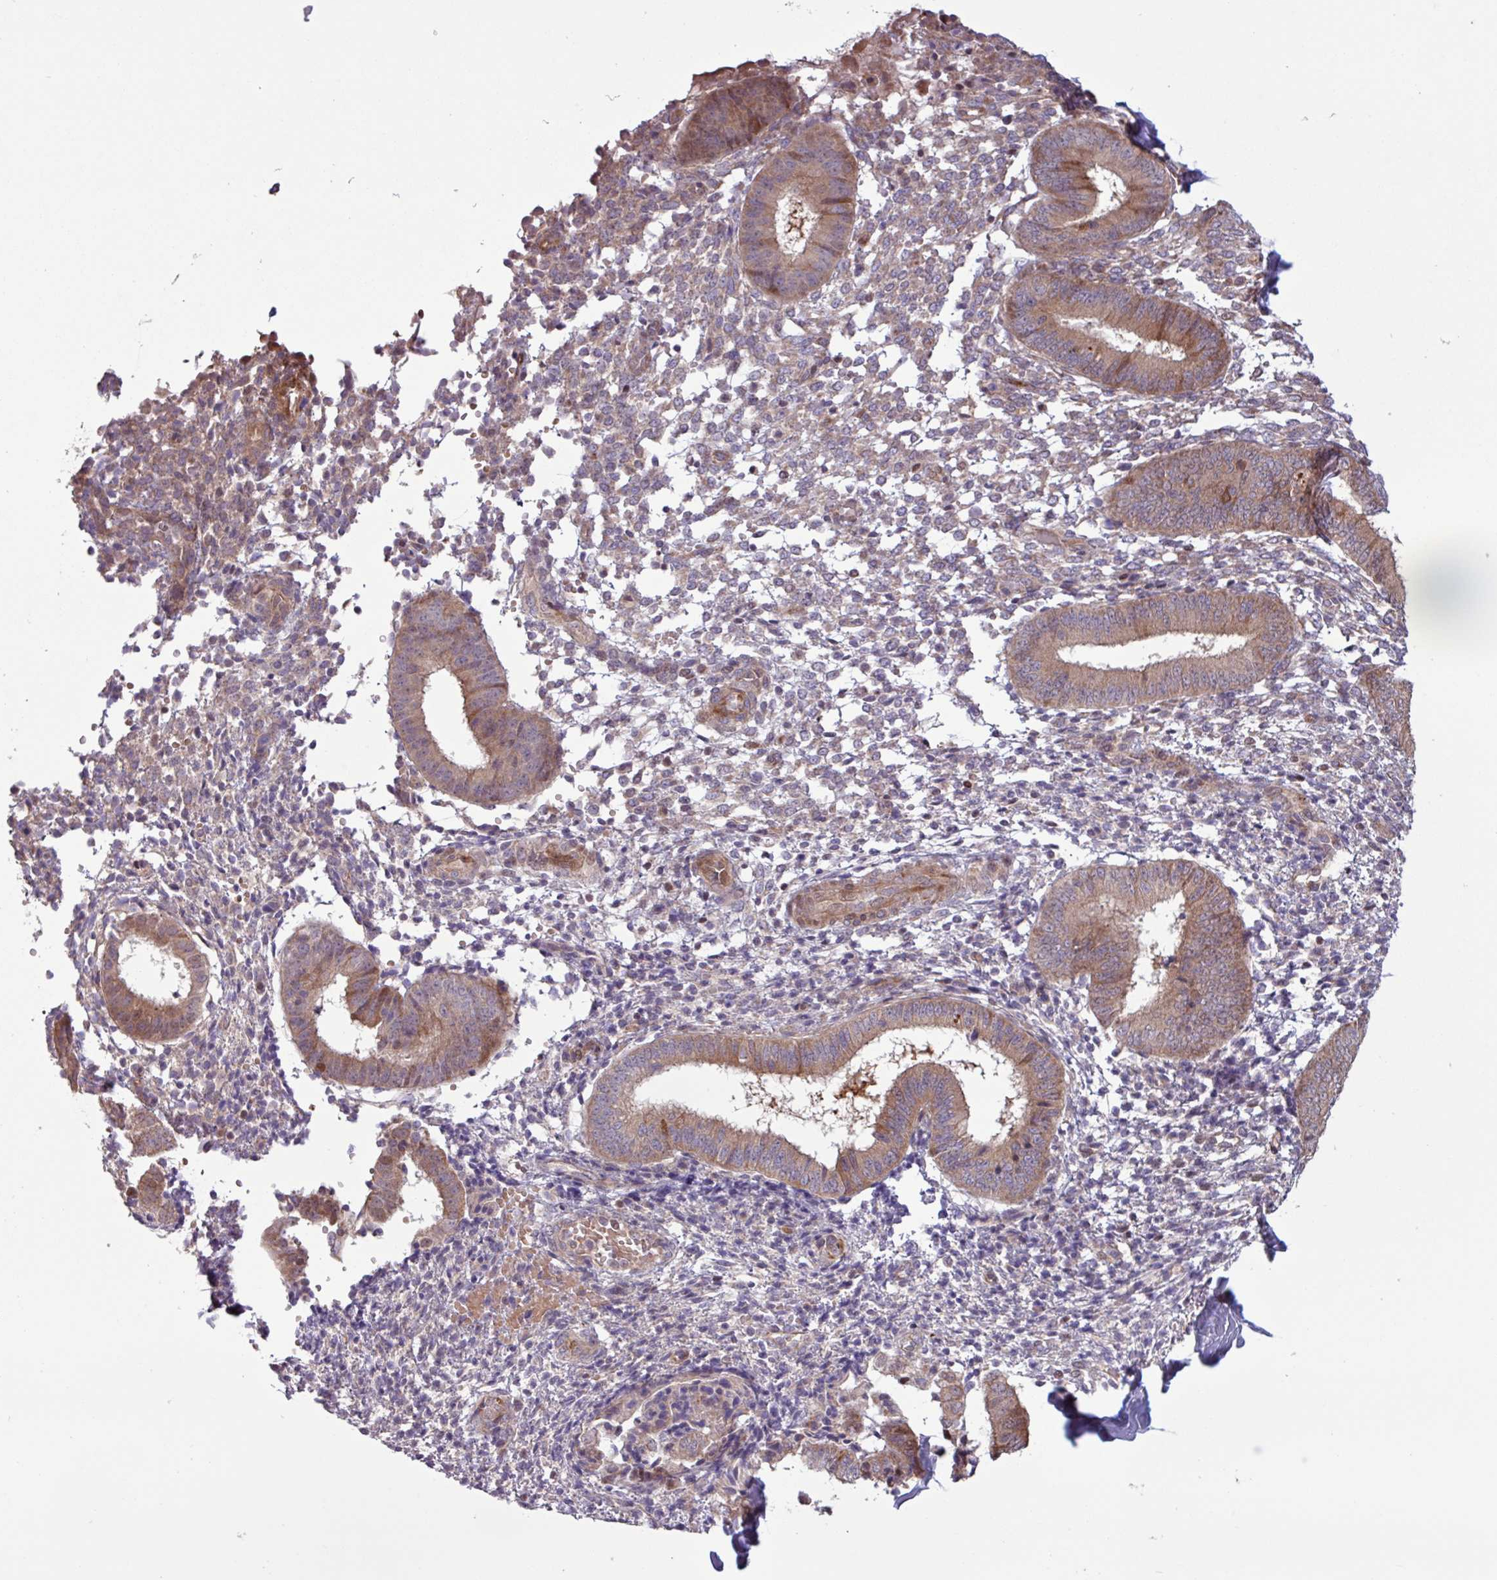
{"staining": {"intensity": "weak", "quantity": "<25%", "location": "cytoplasmic/membranous"}, "tissue": "endometrium", "cell_type": "Cells in endometrial stroma", "image_type": "normal", "snomed": [{"axis": "morphology", "description": "Normal tissue, NOS"}, {"axis": "topography", "description": "Endometrium"}], "caption": "Micrograph shows no significant protein positivity in cells in endometrial stroma of unremarkable endometrium. (DAB (3,3'-diaminobenzidine) IHC visualized using brightfield microscopy, high magnification).", "gene": "PDPR", "patient": {"sex": "female", "age": 49}}